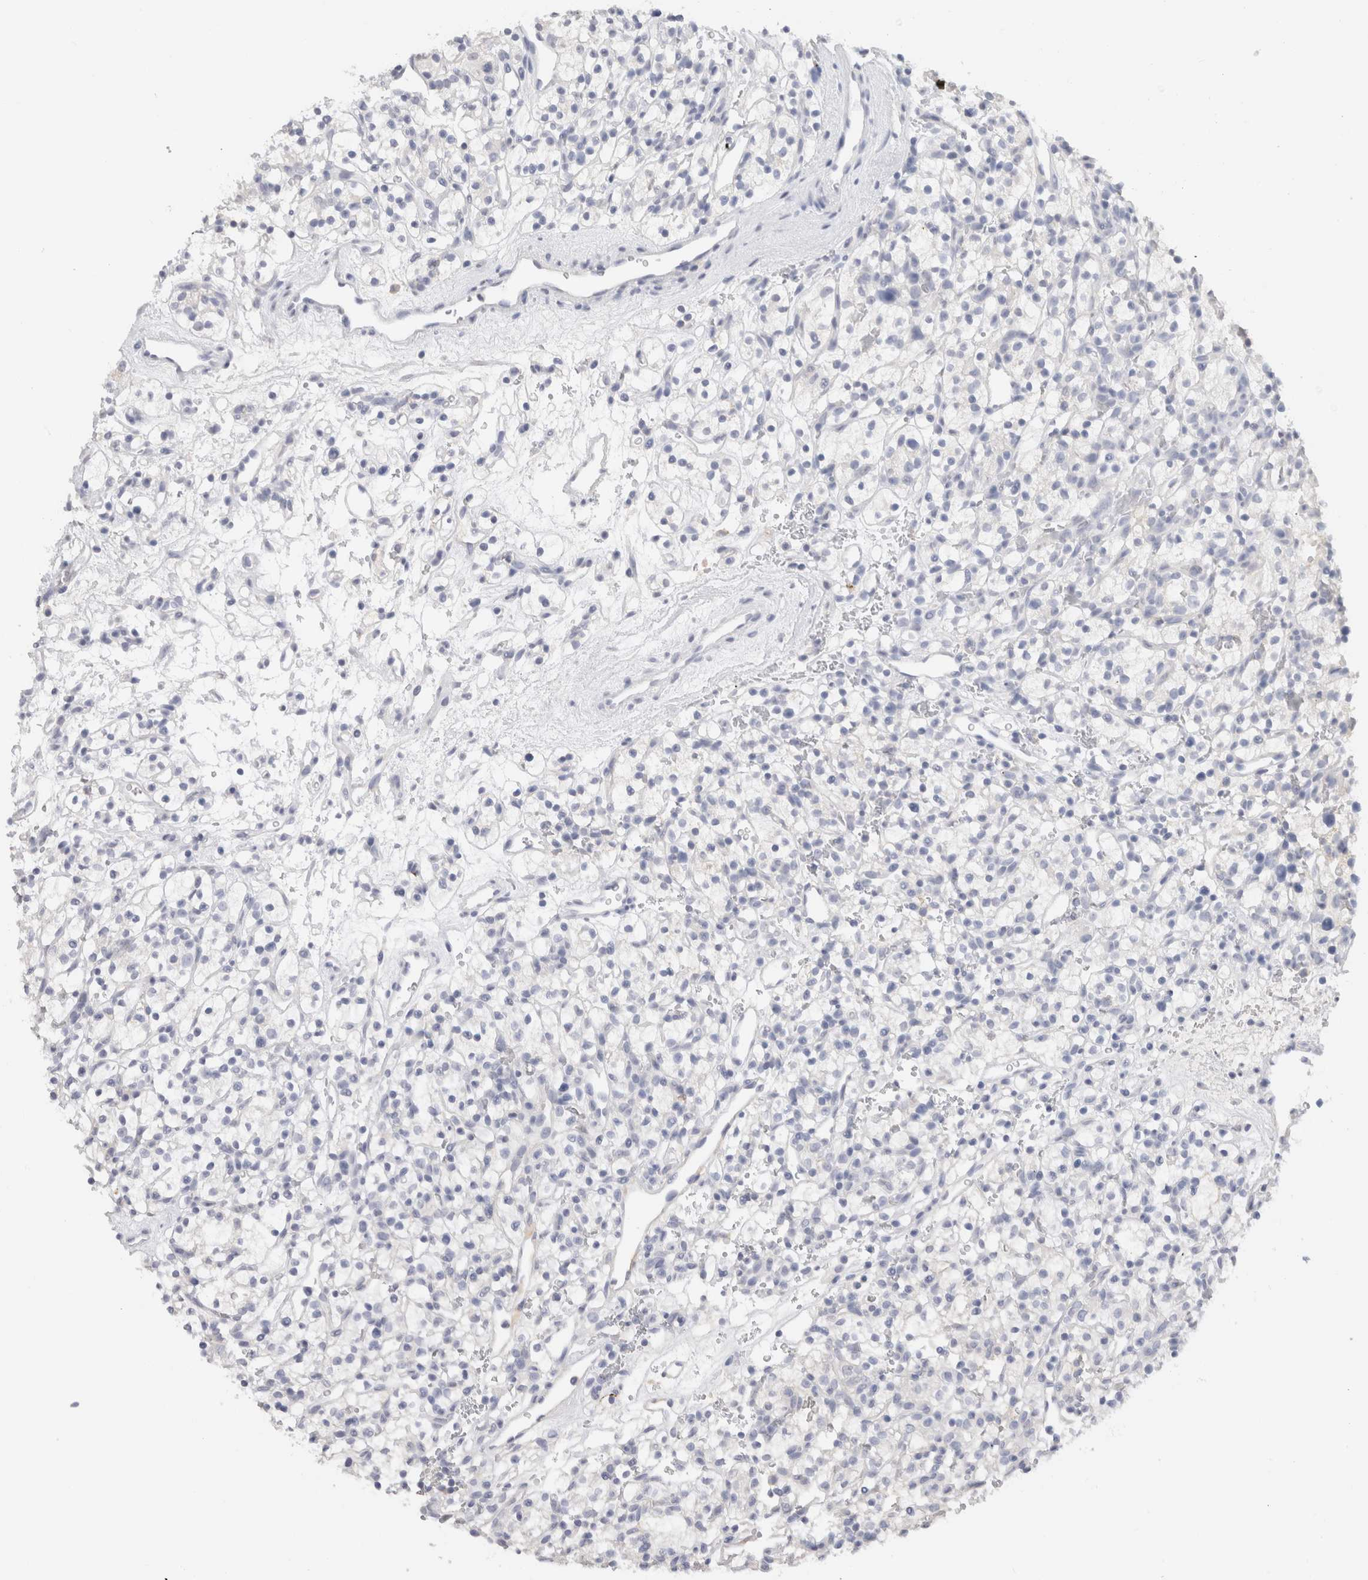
{"staining": {"intensity": "negative", "quantity": "none", "location": "none"}, "tissue": "renal cancer", "cell_type": "Tumor cells", "image_type": "cancer", "snomed": [{"axis": "morphology", "description": "Adenocarcinoma, NOS"}, {"axis": "topography", "description": "Kidney"}], "caption": "This is a photomicrograph of immunohistochemistry (IHC) staining of renal cancer, which shows no expression in tumor cells. Brightfield microscopy of immunohistochemistry (IHC) stained with DAB (brown) and hematoxylin (blue), captured at high magnification.", "gene": "LAMP3", "patient": {"sex": "female", "age": 57}}